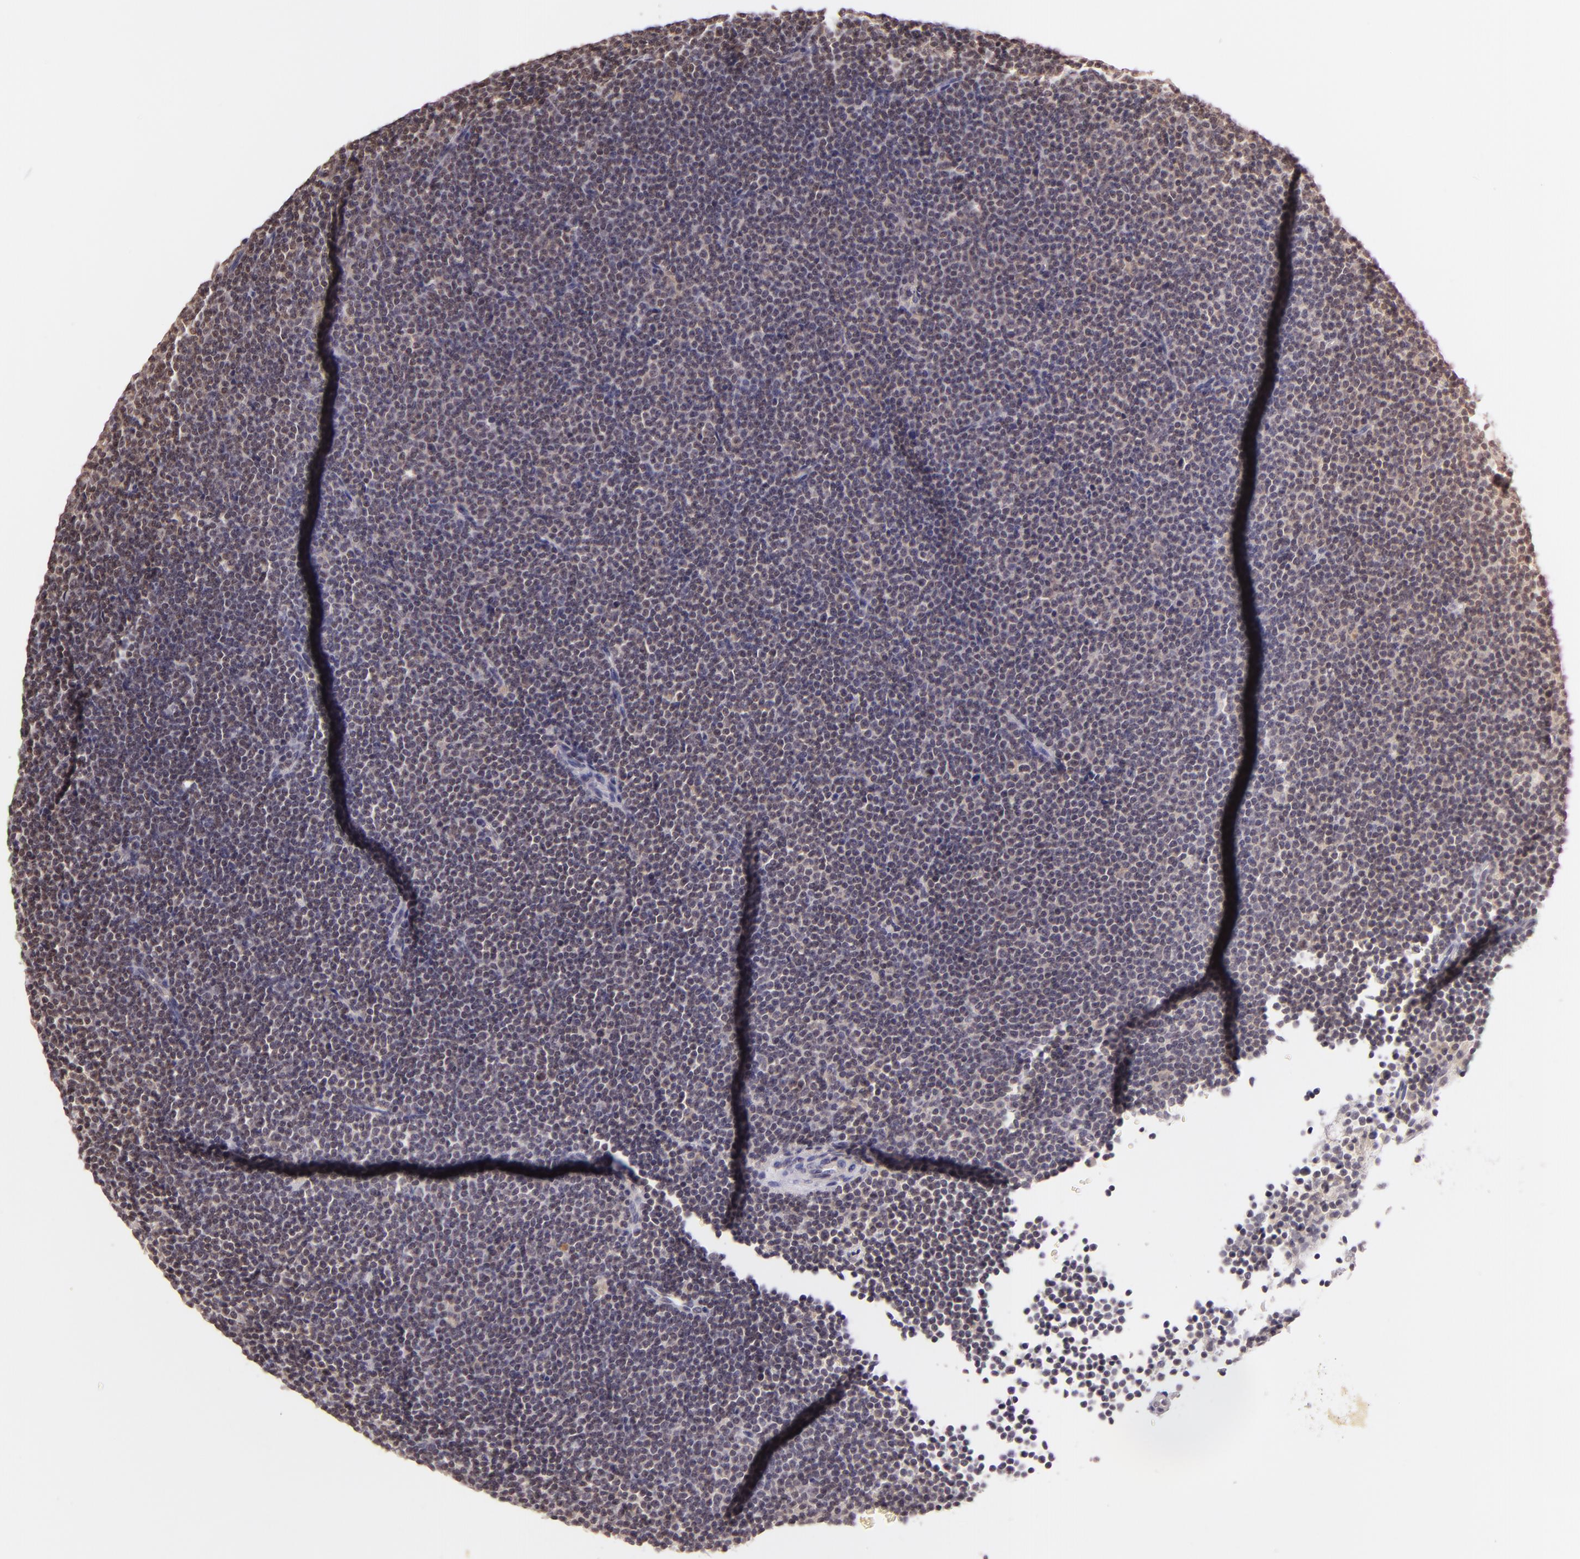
{"staining": {"intensity": "weak", "quantity": "25%-75%", "location": "cytoplasmic/membranous"}, "tissue": "lymphoma", "cell_type": "Tumor cells", "image_type": "cancer", "snomed": [{"axis": "morphology", "description": "Malignant lymphoma, non-Hodgkin's type, Low grade"}, {"axis": "topography", "description": "Lymph node"}], "caption": "Lymphoma stained with DAB immunohistochemistry (IHC) shows low levels of weak cytoplasmic/membranous expression in about 25%-75% of tumor cells. (IHC, brightfield microscopy, high magnification).", "gene": "CASP8", "patient": {"sex": "female", "age": 69}}